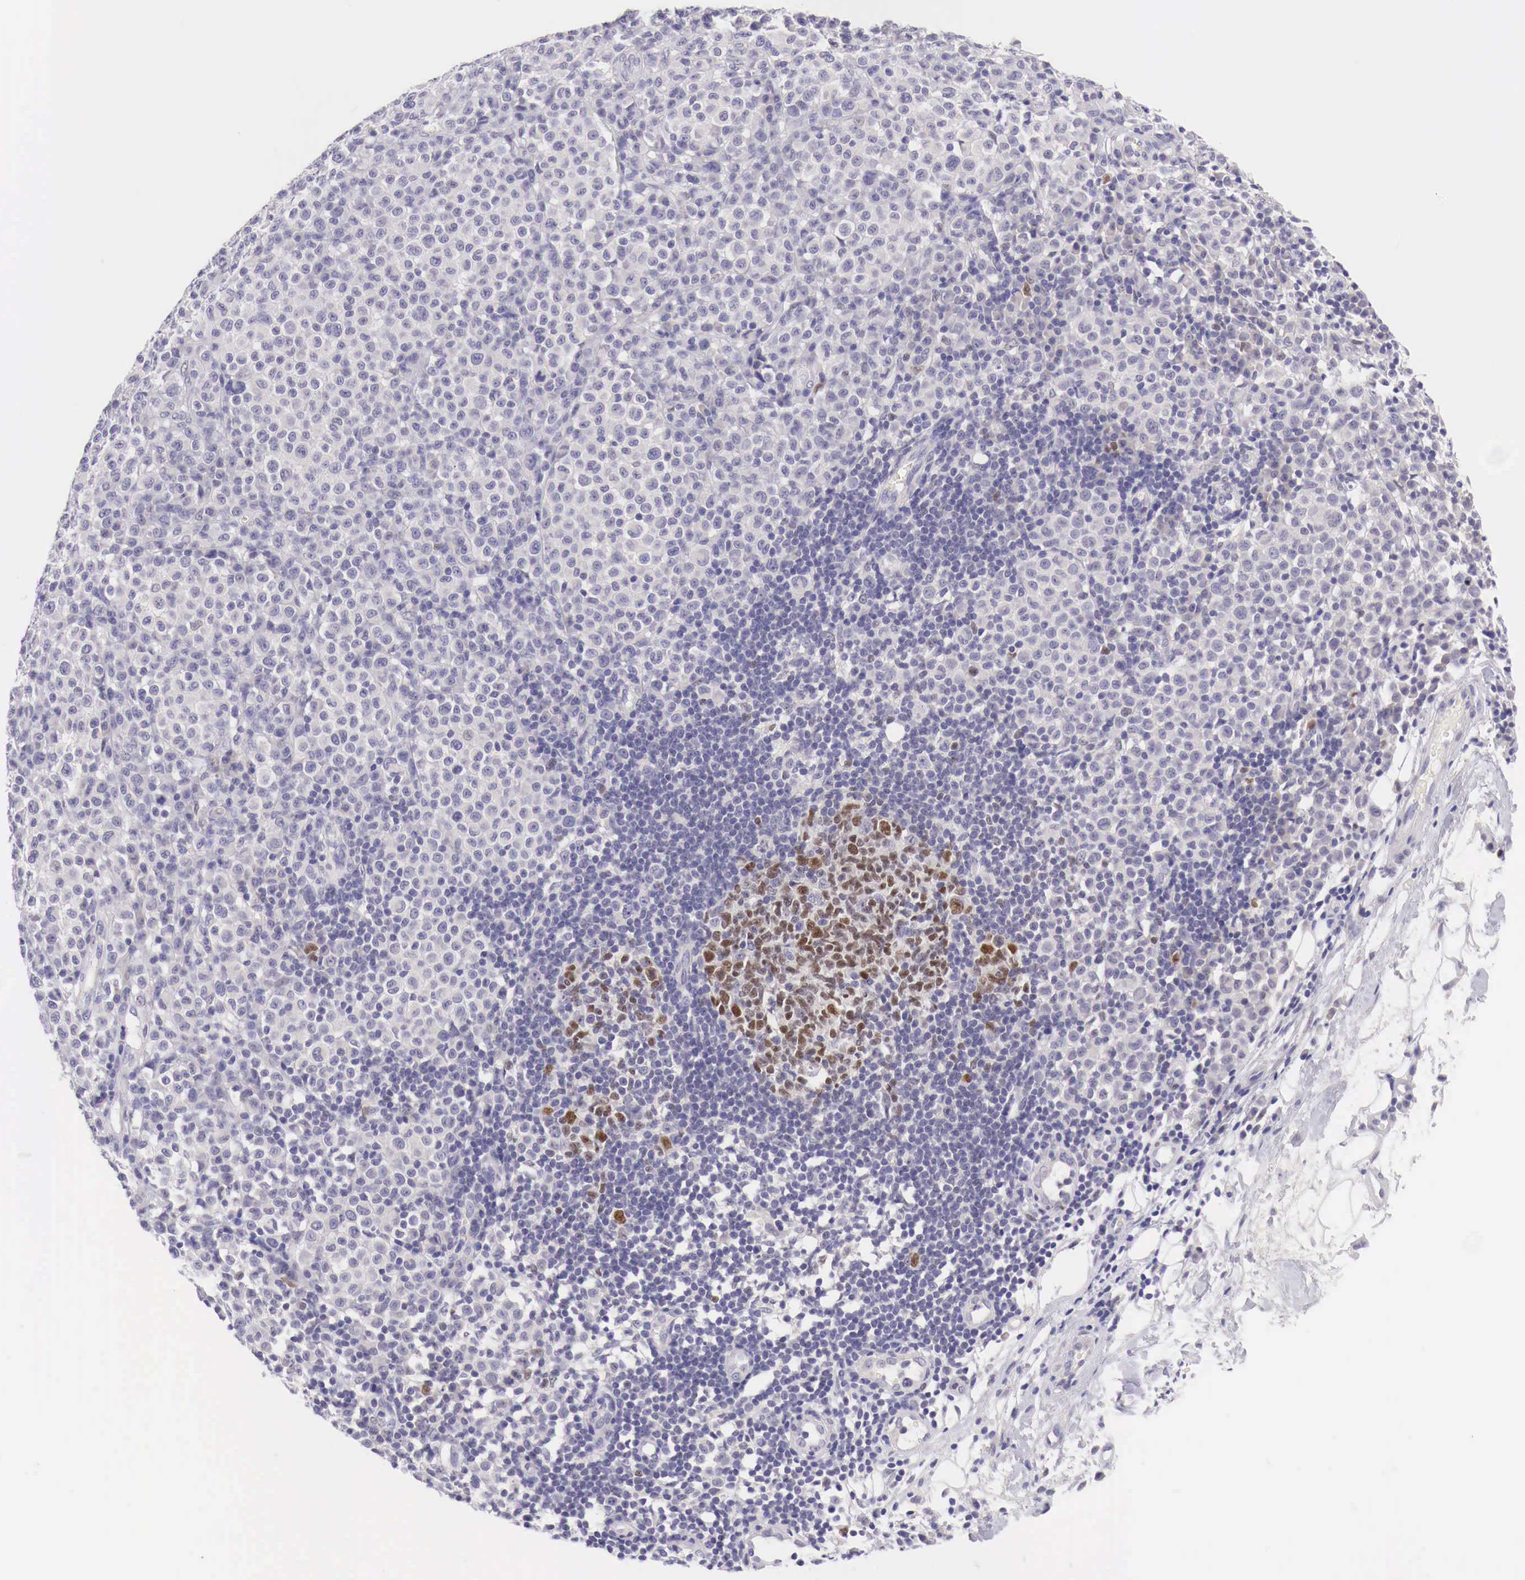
{"staining": {"intensity": "negative", "quantity": "none", "location": "none"}, "tissue": "melanoma", "cell_type": "Tumor cells", "image_type": "cancer", "snomed": [{"axis": "morphology", "description": "Malignant melanoma, Metastatic site"}, {"axis": "topography", "description": "Skin"}], "caption": "There is no significant positivity in tumor cells of melanoma. Brightfield microscopy of immunohistochemistry stained with DAB (brown) and hematoxylin (blue), captured at high magnification.", "gene": "BCL6", "patient": {"sex": "male", "age": 32}}